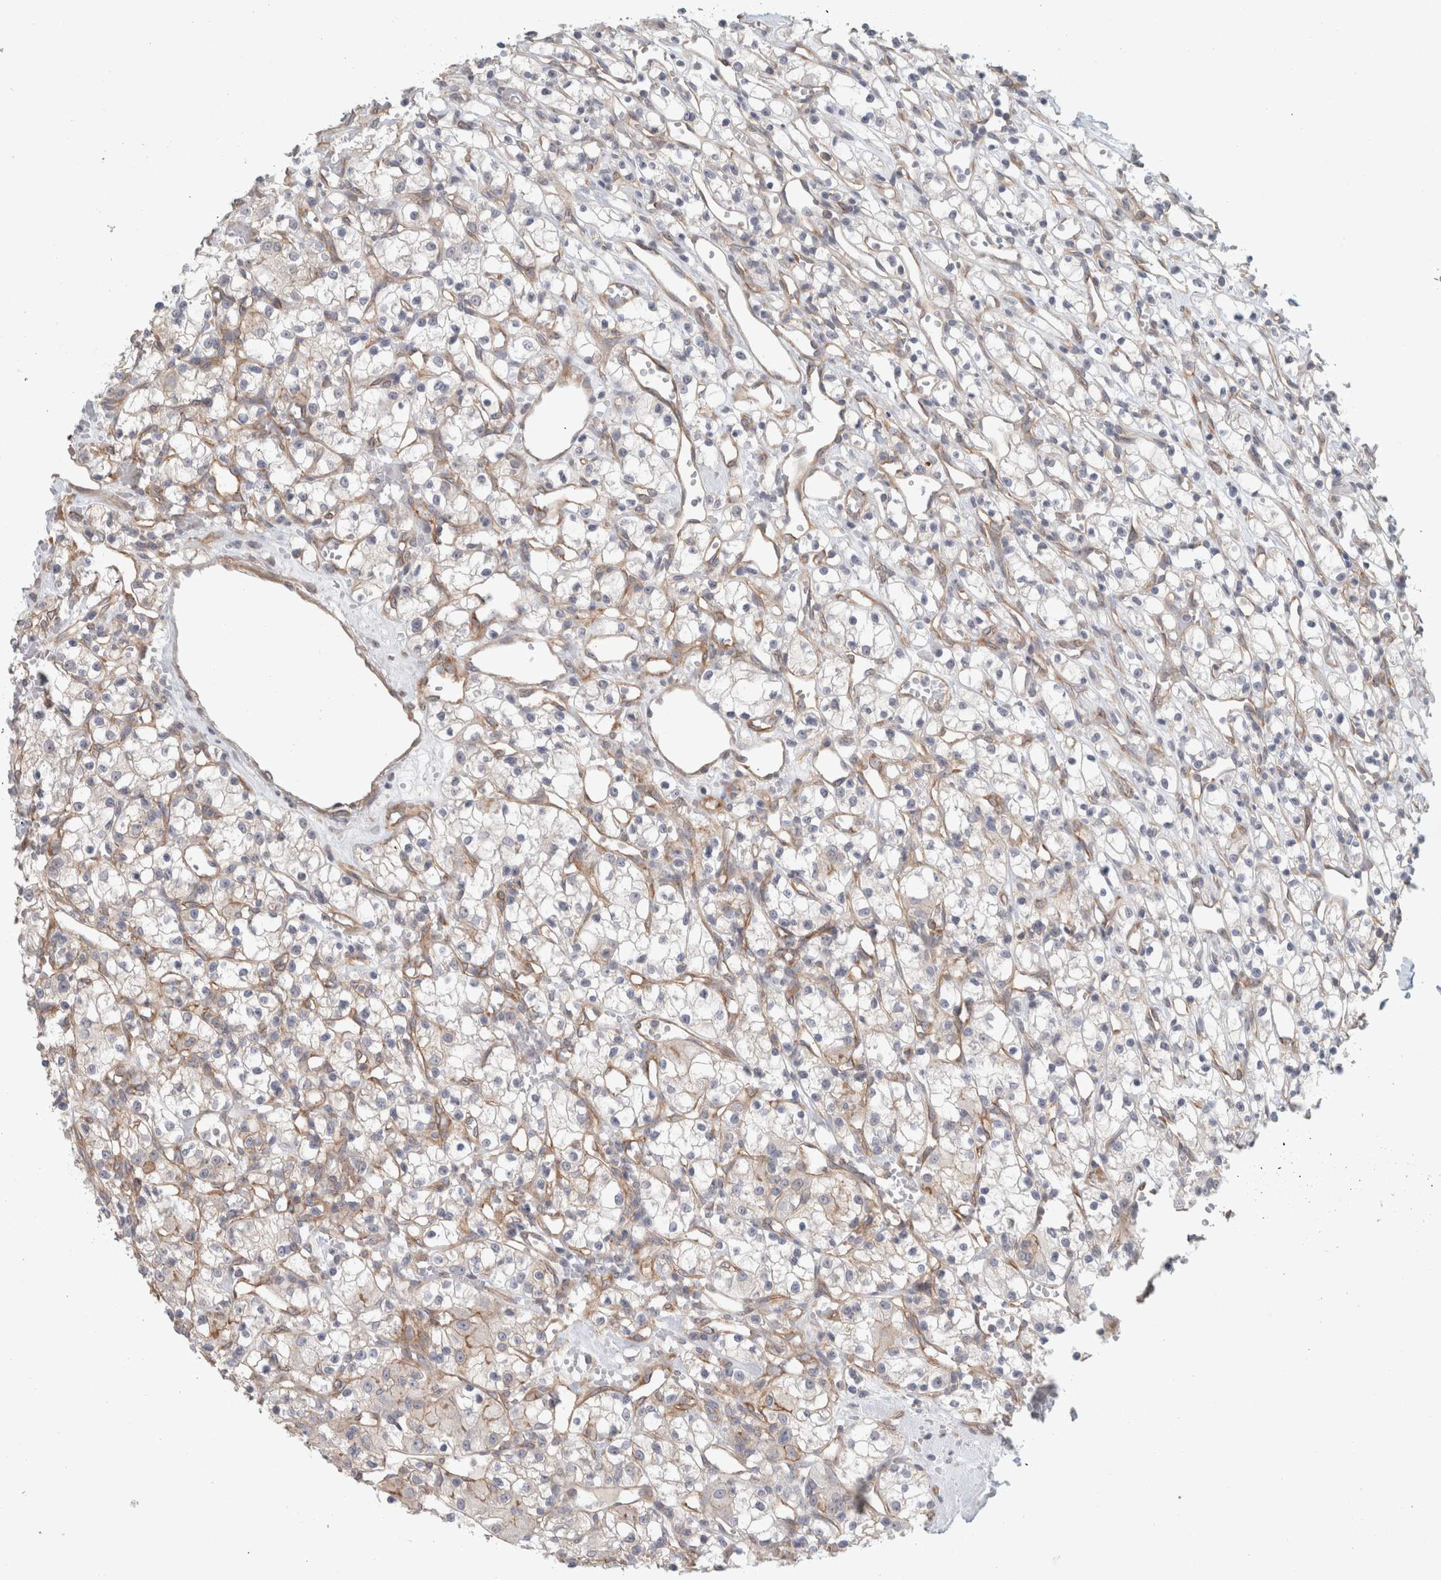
{"staining": {"intensity": "negative", "quantity": "none", "location": "none"}, "tissue": "renal cancer", "cell_type": "Tumor cells", "image_type": "cancer", "snomed": [{"axis": "morphology", "description": "Adenocarcinoma, NOS"}, {"axis": "topography", "description": "Kidney"}], "caption": "This is an immunohistochemistry (IHC) histopathology image of human renal cancer. There is no staining in tumor cells.", "gene": "RASAL2", "patient": {"sex": "female", "age": 59}}